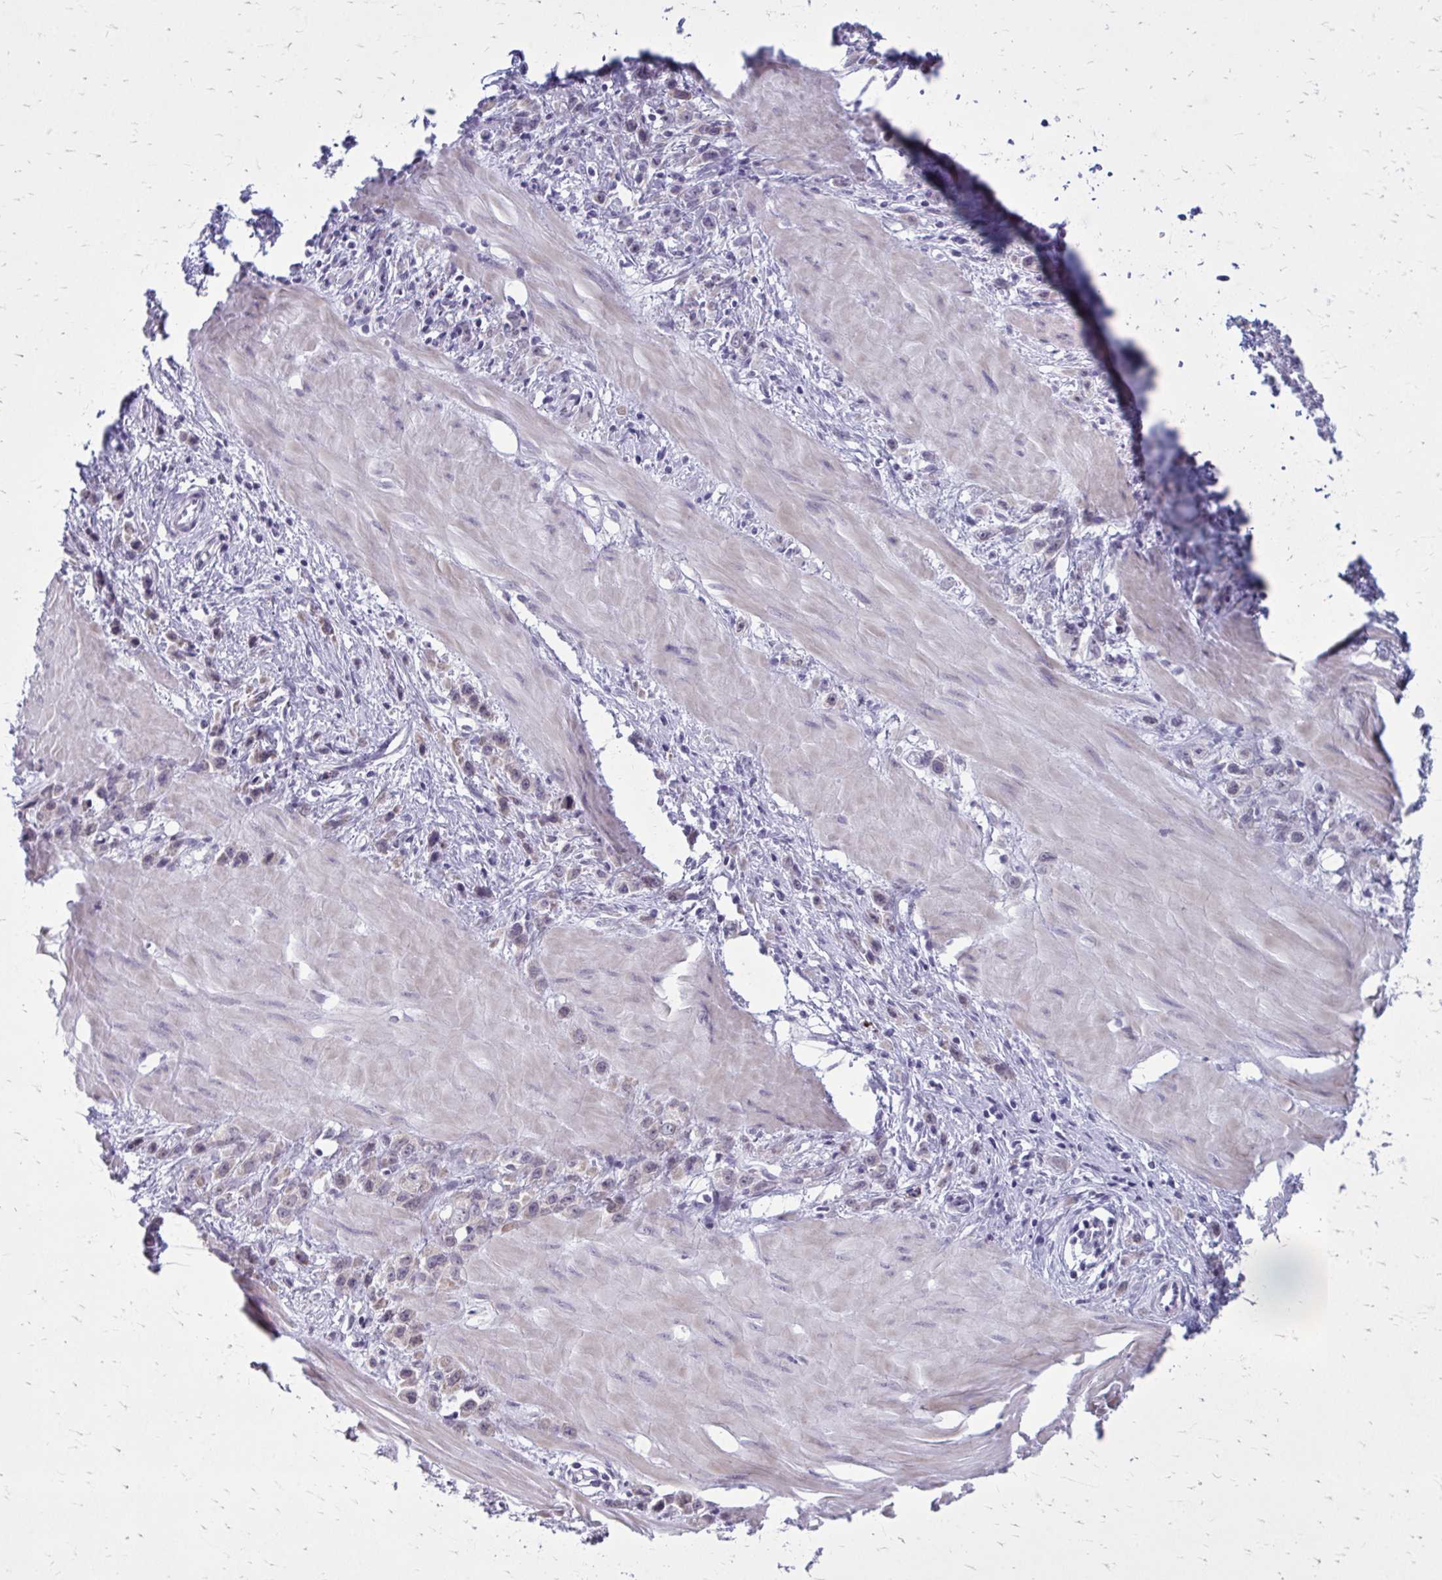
{"staining": {"intensity": "negative", "quantity": "none", "location": "none"}, "tissue": "stomach cancer", "cell_type": "Tumor cells", "image_type": "cancer", "snomed": [{"axis": "morphology", "description": "Adenocarcinoma, NOS"}, {"axis": "topography", "description": "Stomach"}], "caption": "Human stomach cancer (adenocarcinoma) stained for a protein using immunohistochemistry (IHC) exhibits no positivity in tumor cells.", "gene": "PROSER1", "patient": {"sex": "male", "age": 47}}